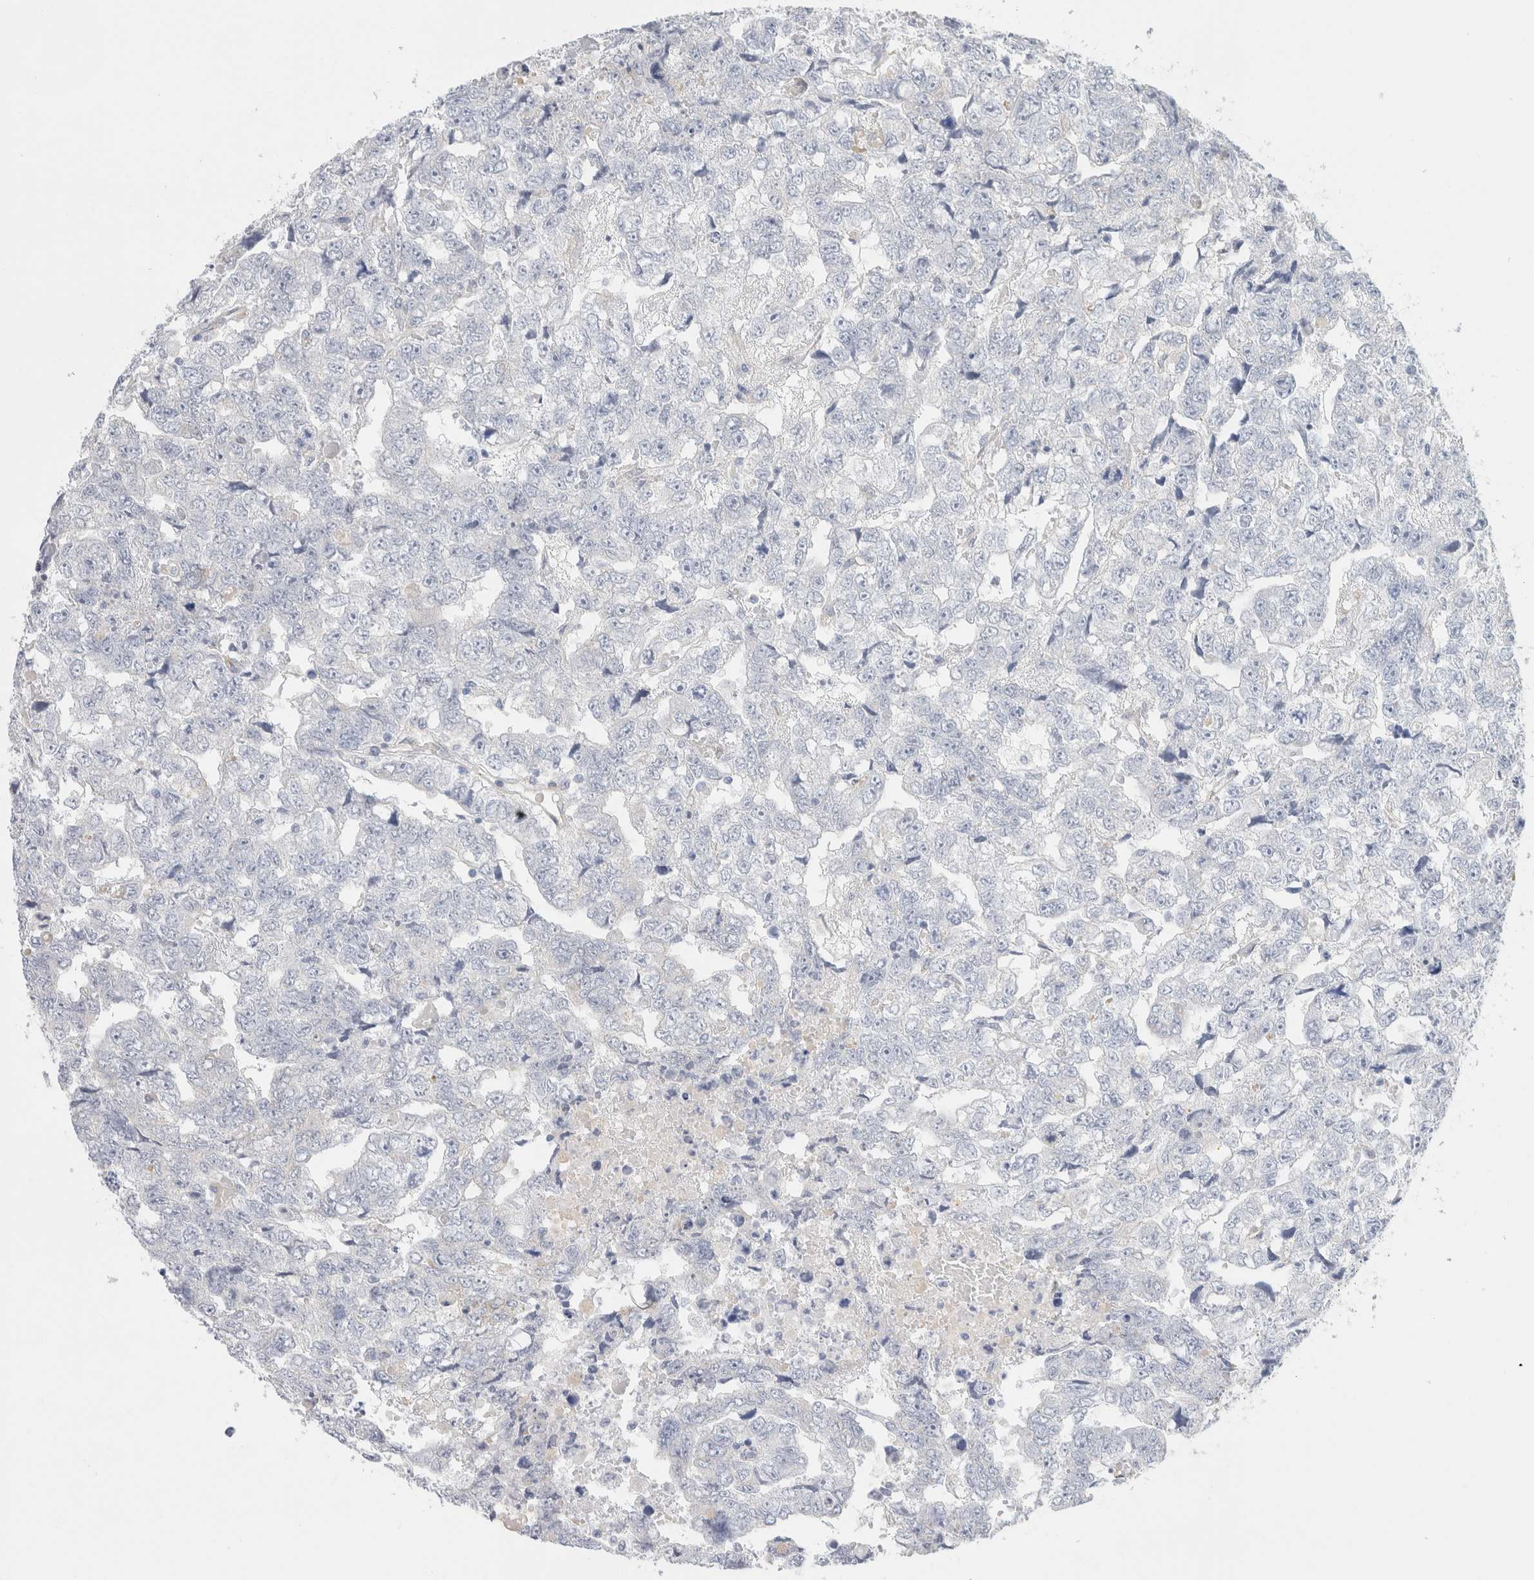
{"staining": {"intensity": "negative", "quantity": "none", "location": "none"}, "tissue": "testis cancer", "cell_type": "Tumor cells", "image_type": "cancer", "snomed": [{"axis": "morphology", "description": "Carcinoma, Embryonal, NOS"}, {"axis": "topography", "description": "Testis"}], "caption": "The immunohistochemistry photomicrograph has no significant staining in tumor cells of embryonal carcinoma (testis) tissue.", "gene": "RTN4", "patient": {"sex": "male", "age": 36}}